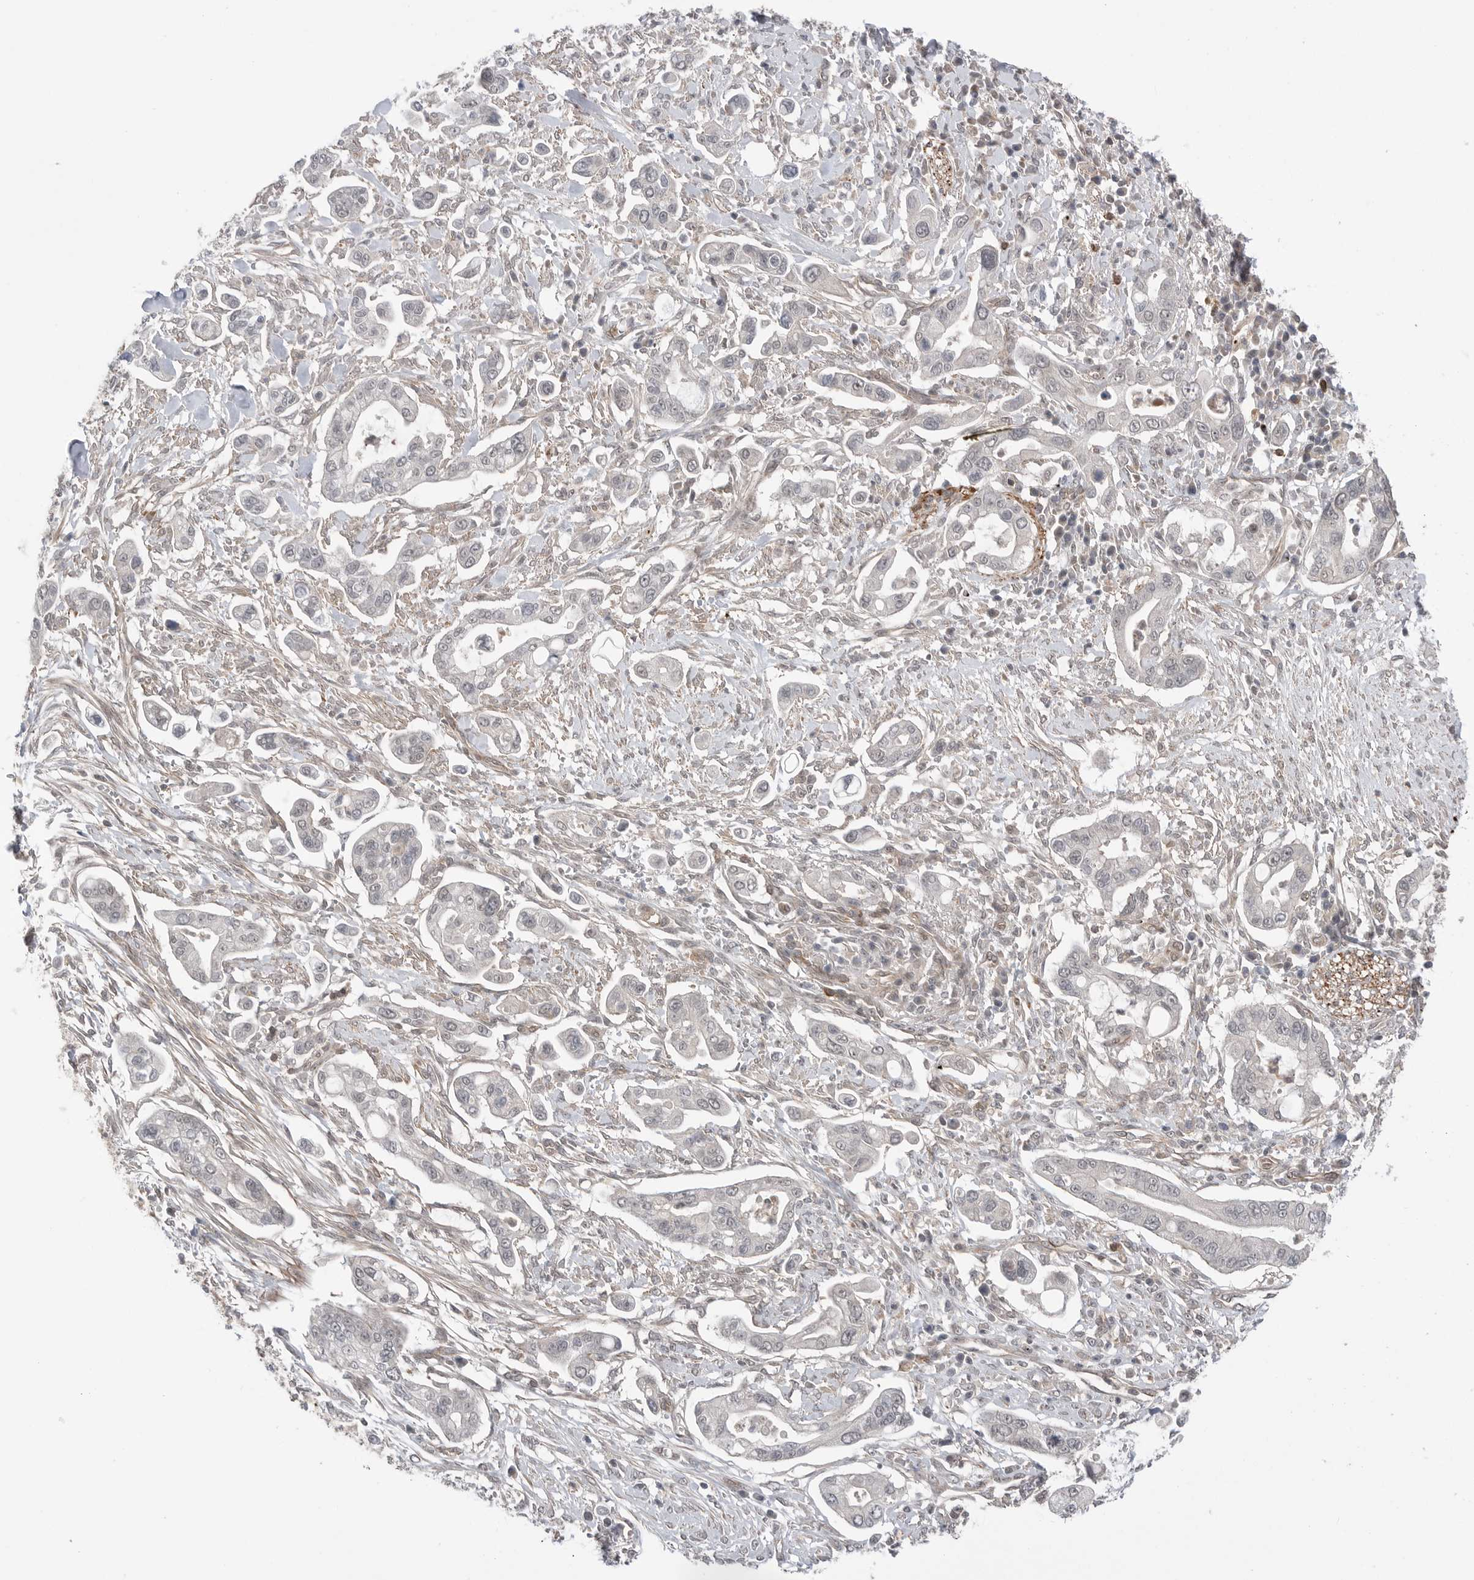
{"staining": {"intensity": "negative", "quantity": "none", "location": "none"}, "tissue": "pancreatic cancer", "cell_type": "Tumor cells", "image_type": "cancer", "snomed": [{"axis": "morphology", "description": "Adenocarcinoma, NOS"}, {"axis": "topography", "description": "Pancreas"}], "caption": "Pancreatic cancer (adenocarcinoma) was stained to show a protein in brown. There is no significant positivity in tumor cells. (IHC, brightfield microscopy, high magnification).", "gene": "PEAK1", "patient": {"sex": "male", "age": 68}}